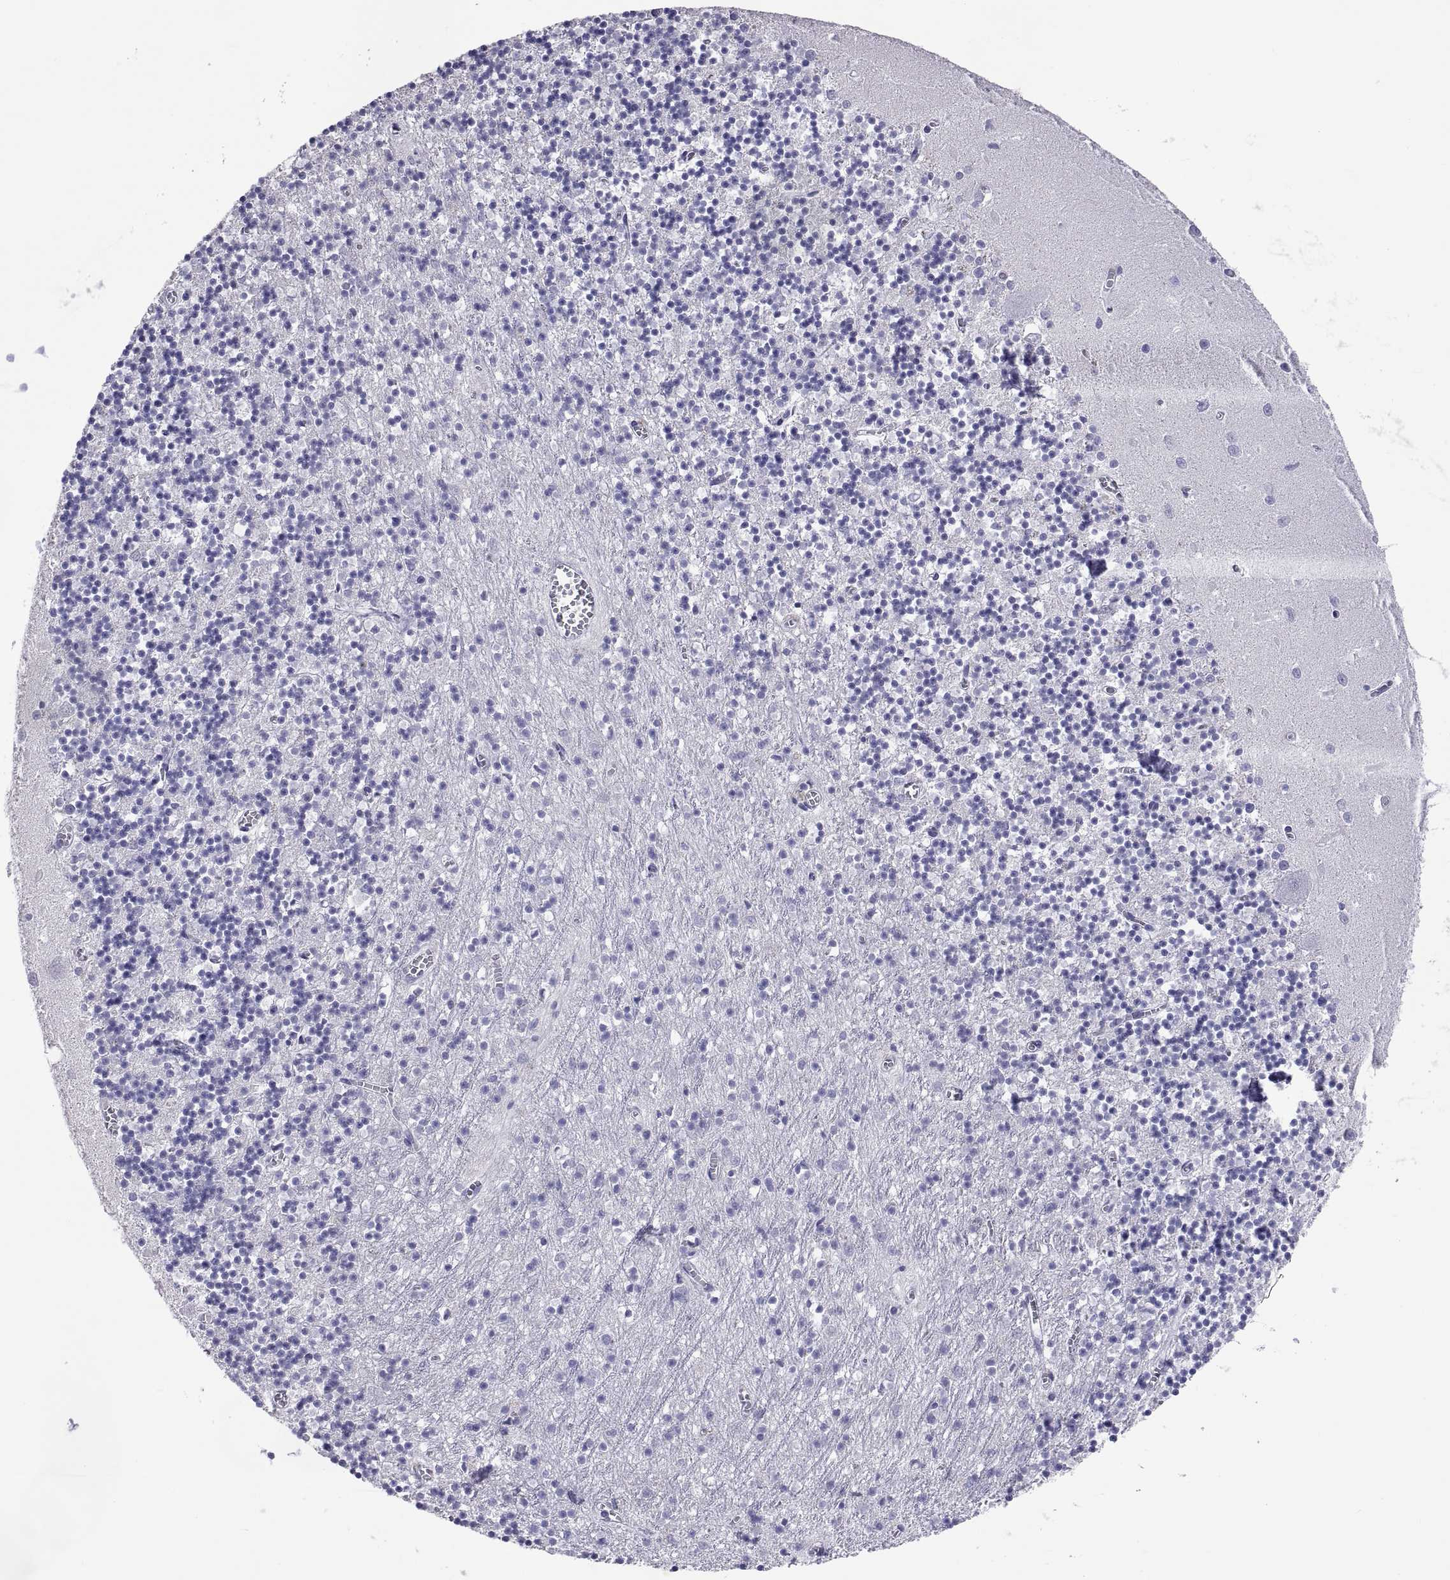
{"staining": {"intensity": "negative", "quantity": "none", "location": "none"}, "tissue": "cerebellum", "cell_type": "Cells in granular layer", "image_type": "normal", "snomed": [{"axis": "morphology", "description": "Normal tissue, NOS"}, {"axis": "topography", "description": "Cerebellum"}], "caption": "Cells in granular layer are negative for brown protein staining in benign cerebellum. Brightfield microscopy of IHC stained with DAB (3,3'-diaminobenzidine) (brown) and hematoxylin (blue), captured at high magnification.", "gene": "BSPH1", "patient": {"sex": "female", "age": 64}}